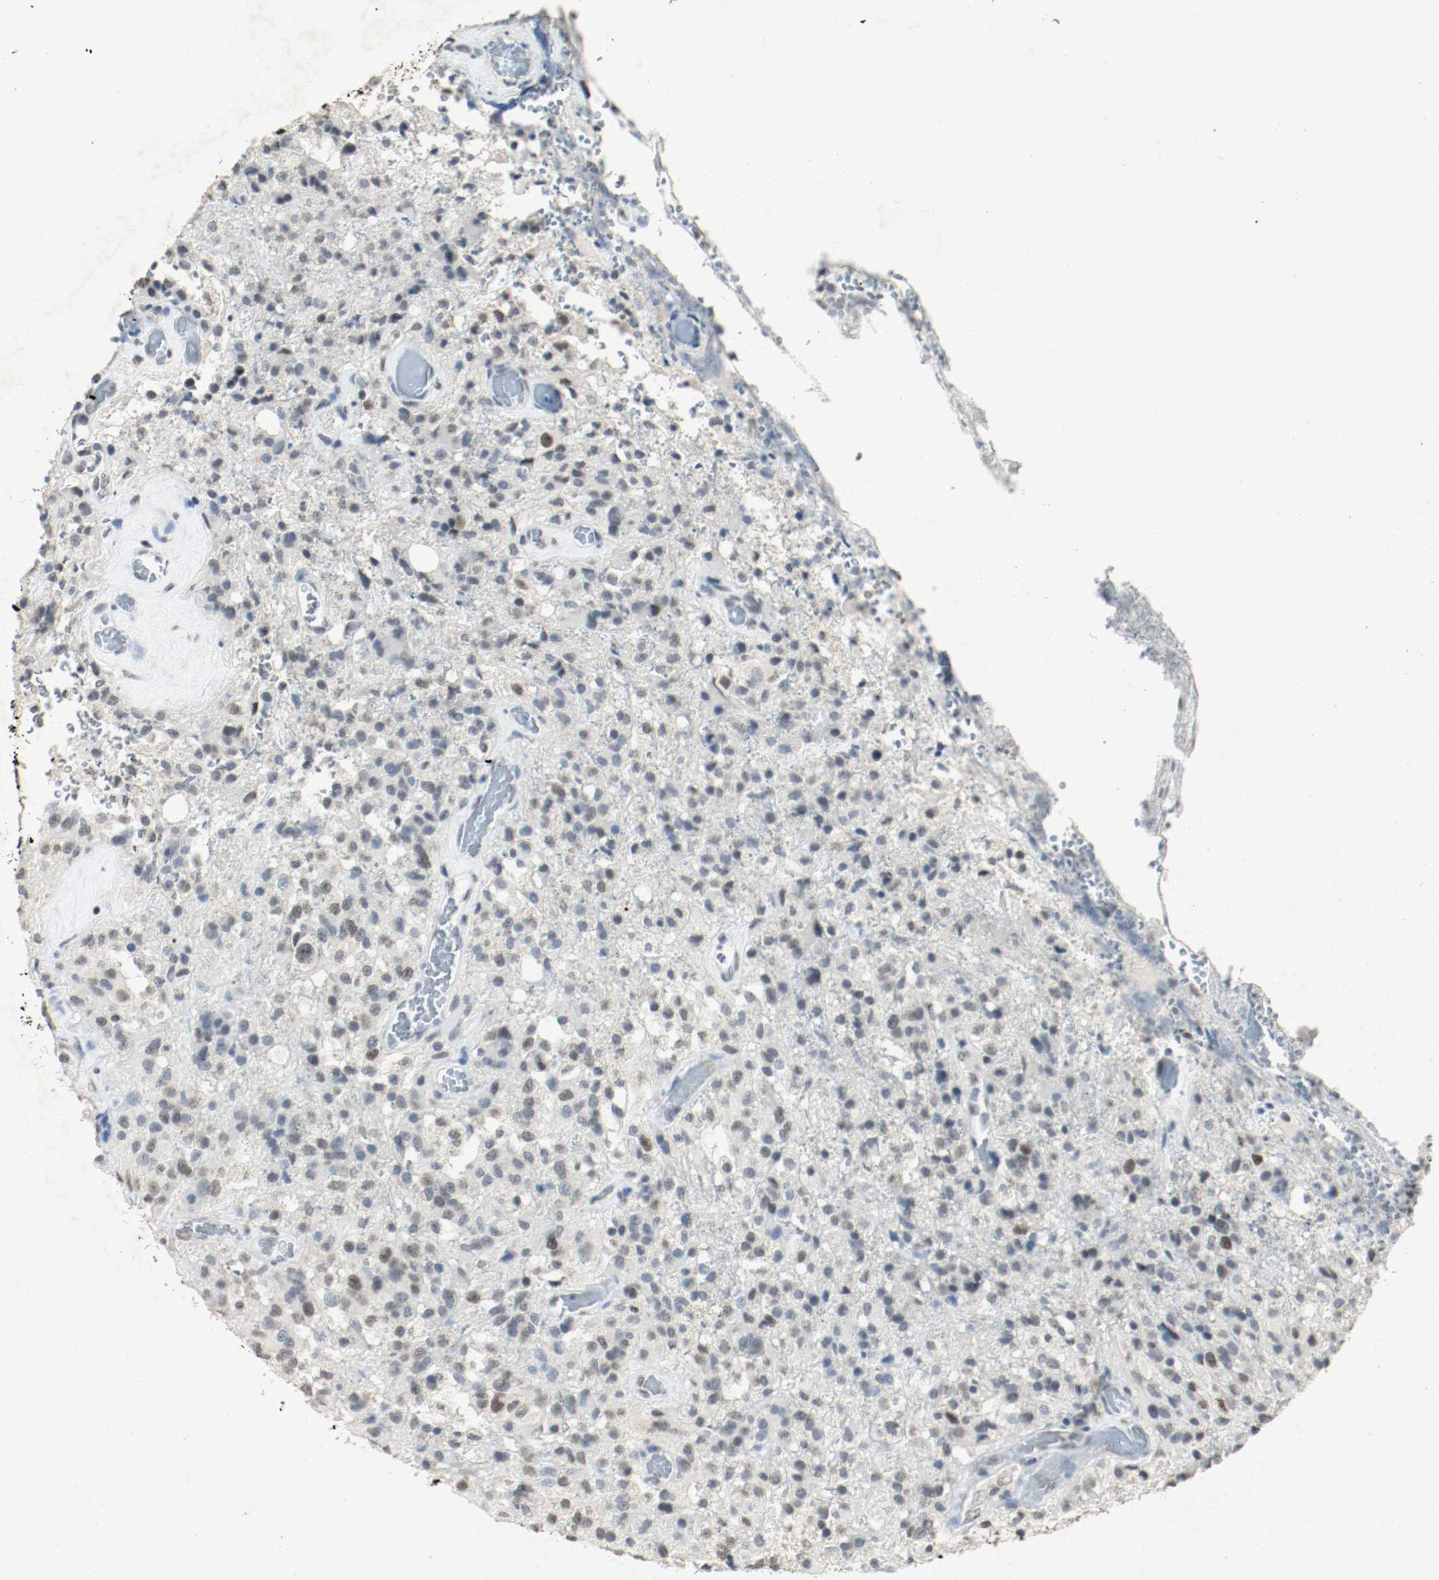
{"staining": {"intensity": "weak", "quantity": "25%-75%", "location": "nuclear"}, "tissue": "glioma", "cell_type": "Tumor cells", "image_type": "cancer", "snomed": [{"axis": "morphology", "description": "Normal tissue, NOS"}, {"axis": "morphology", "description": "Glioma, malignant, High grade"}, {"axis": "topography", "description": "Cerebral cortex"}], "caption": "Immunohistochemical staining of human glioma exhibits weak nuclear protein expression in approximately 25%-75% of tumor cells.", "gene": "DNMT1", "patient": {"sex": "male", "age": 56}}